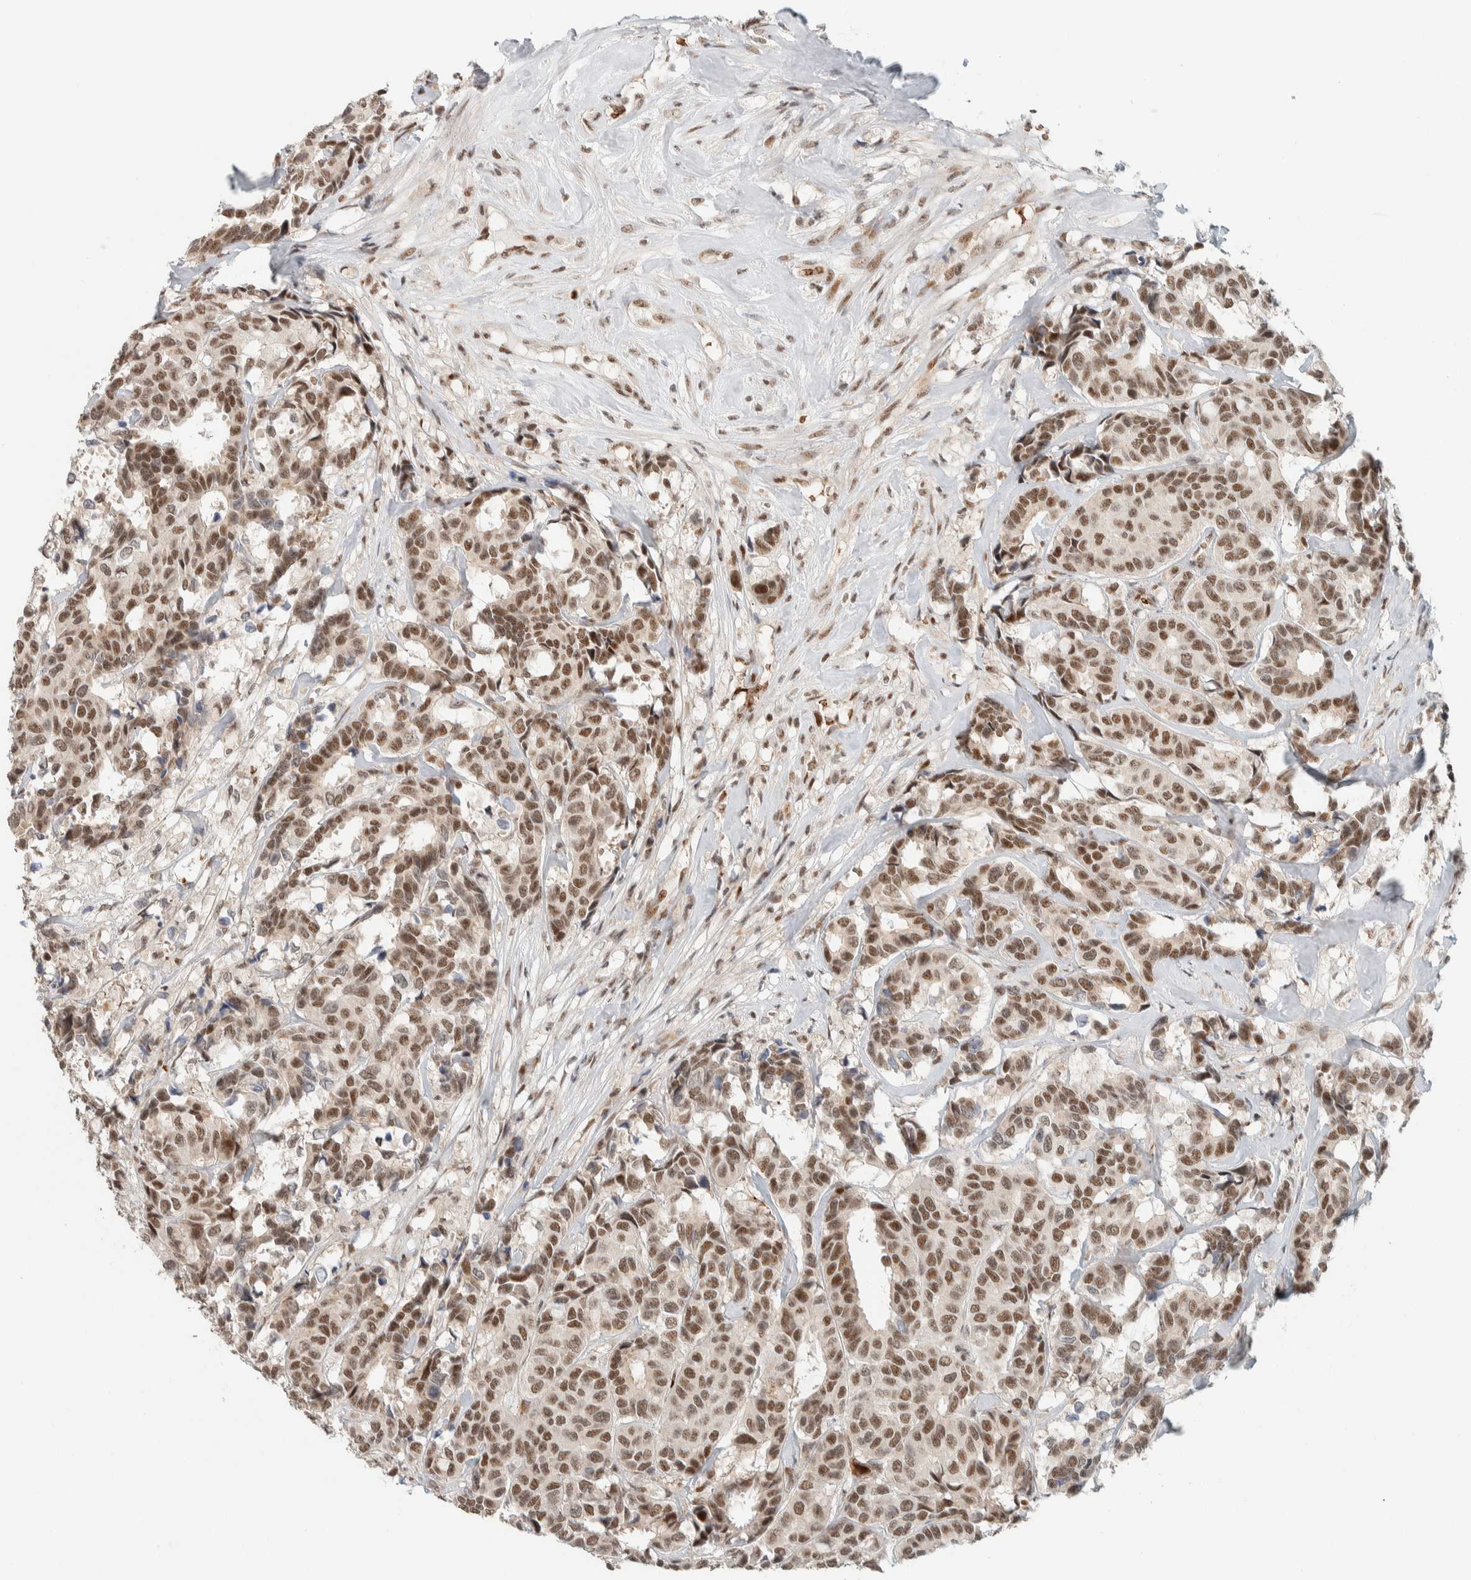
{"staining": {"intensity": "strong", "quantity": ">75%", "location": "nuclear"}, "tissue": "breast cancer", "cell_type": "Tumor cells", "image_type": "cancer", "snomed": [{"axis": "morphology", "description": "Duct carcinoma"}, {"axis": "topography", "description": "Breast"}], "caption": "Breast cancer stained with a brown dye exhibits strong nuclear positive positivity in about >75% of tumor cells.", "gene": "ZBTB2", "patient": {"sex": "female", "age": 87}}